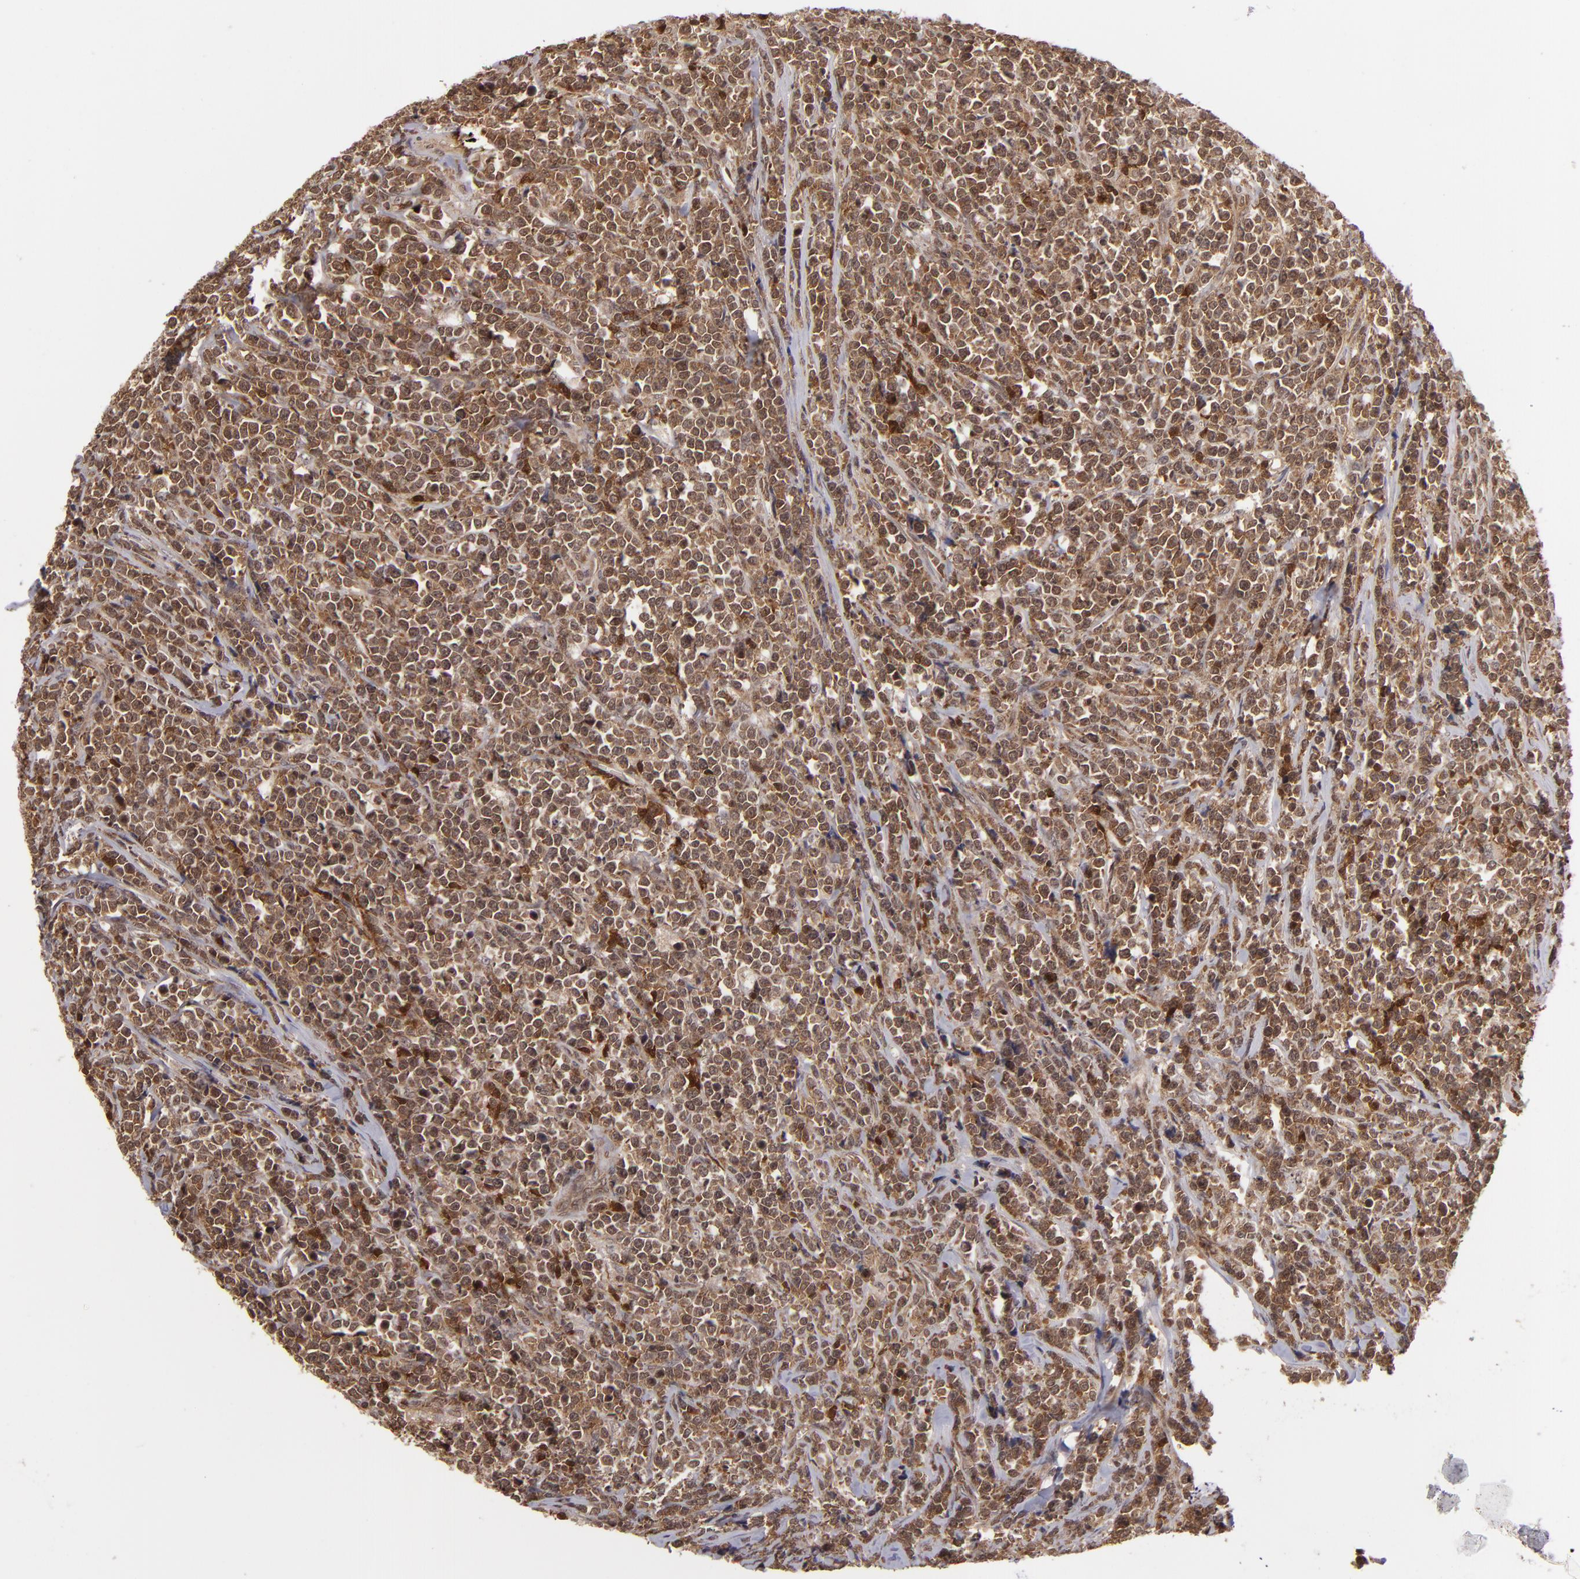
{"staining": {"intensity": "strong", "quantity": ">75%", "location": "cytoplasmic/membranous,nuclear"}, "tissue": "lymphoma", "cell_type": "Tumor cells", "image_type": "cancer", "snomed": [{"axis": "morphology", "description": "Malignant lymphoma, non-Hodgkin's type, High grade"}, {"axis": "topography", "description": "Small intestine"}, {"axis": "topography", "description": "Colon"}], "caption": "Immunohistochemical staining of human high-grade malignant lymphoma, non-Hodgkin's type displays strong cytoplasmic/membranous and nuclear protein staining in about >75% of tumor cells.", "gene": "ZBTB33", "patient": {"sex": "male", "age": 8}}